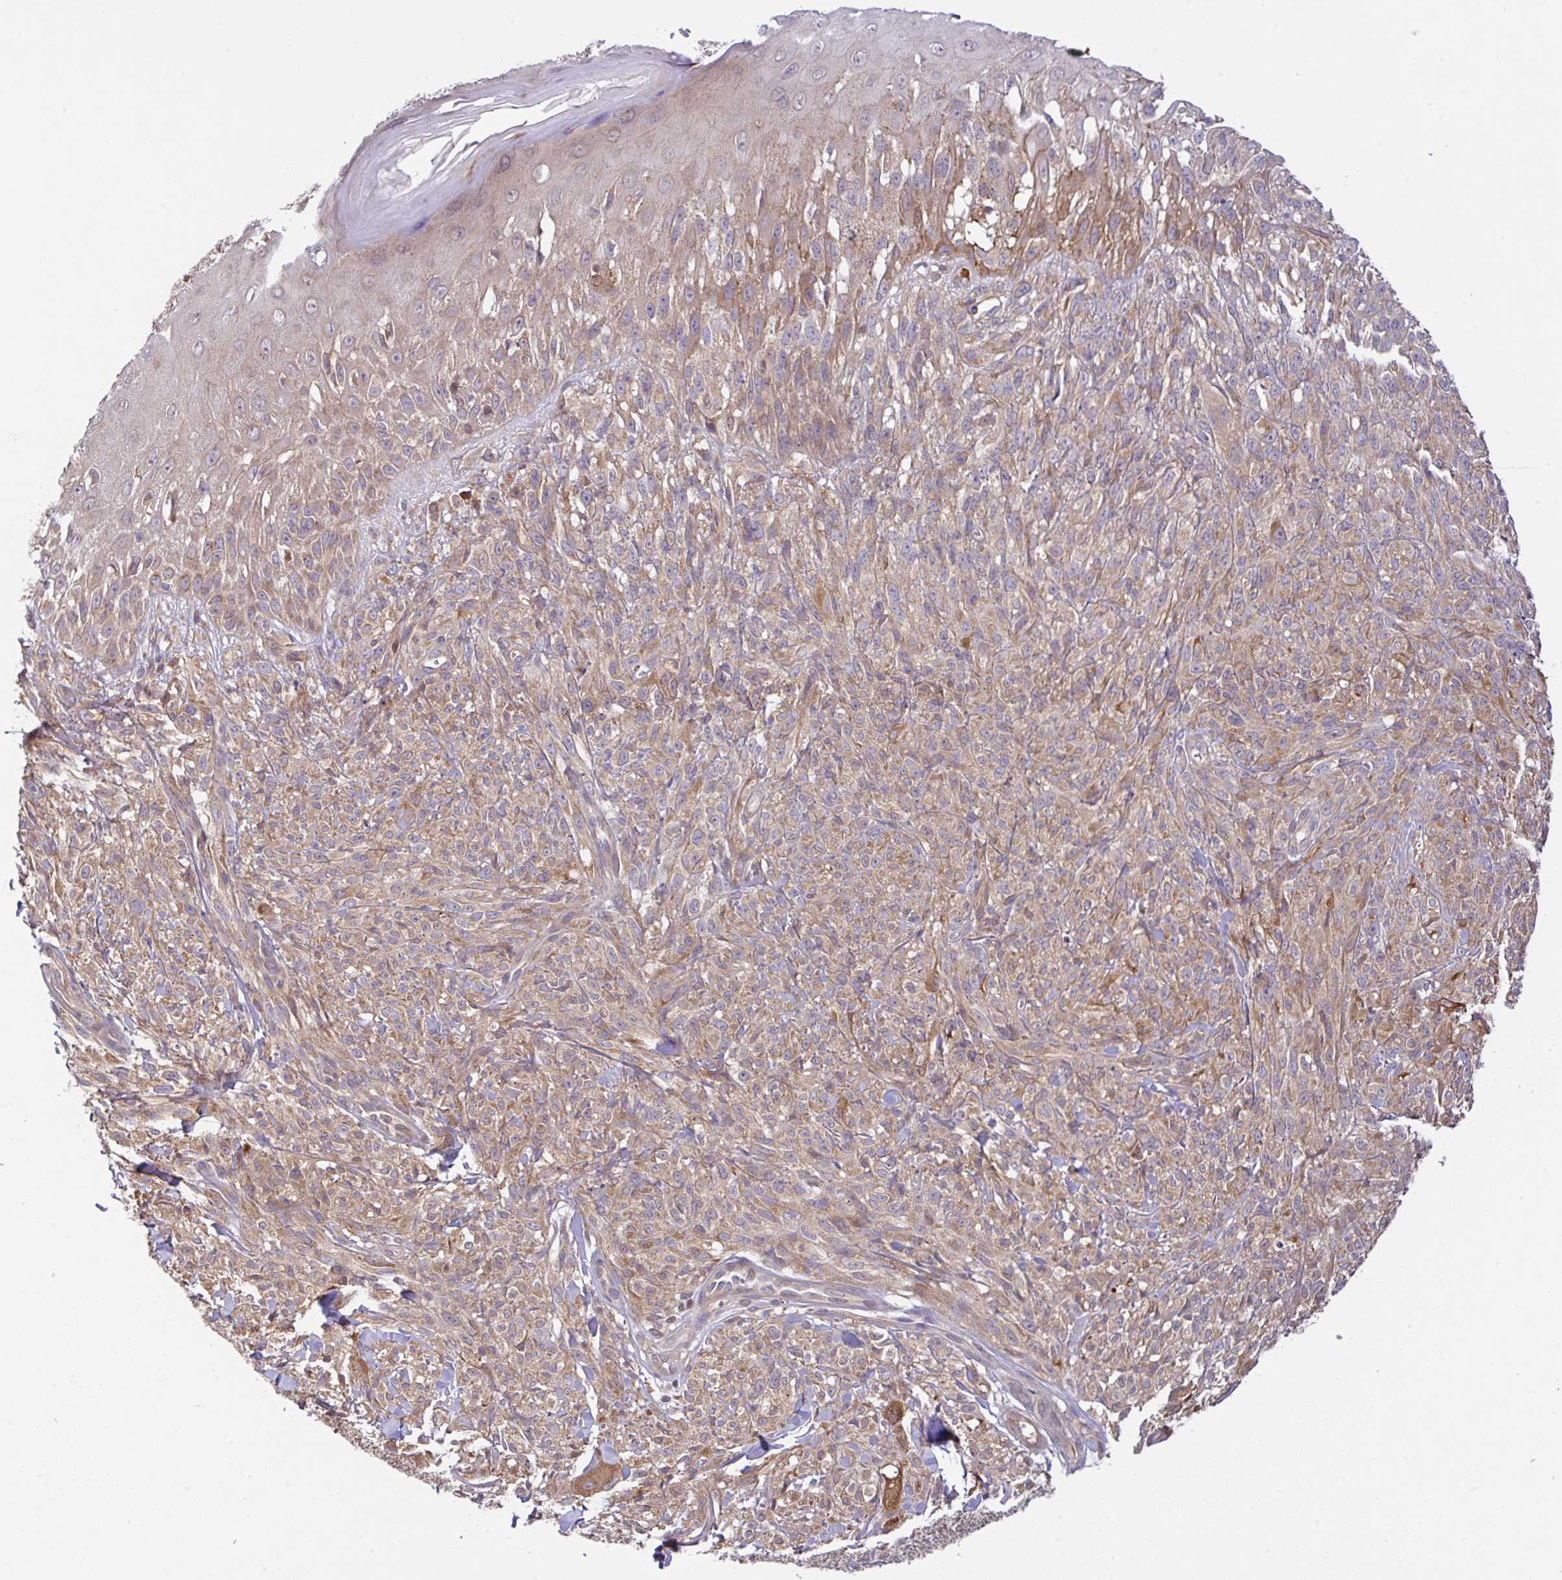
{"staining": {"intensity": "moderate", "quantity": ">75%", "location": "cytoplasmic/membranous"}, "tissue": "melanoma", "cell_type": "Tumor cells", "image_type": "cancer", "snomed": [{"axis": "morphology", "description": "Malignant melanoma, NOS"}, {"axis": "topography", "description": "Skin of upper arm"}], "caption": "This micrograph displays immunohistochemistry (IHC) staining of melanoma, with medium moderate cytoplasmic/membranous positivity in approximately >75% of tumor cells.", "gene": "UBE4A", "patient": {"sex": "female", "age": 65}}